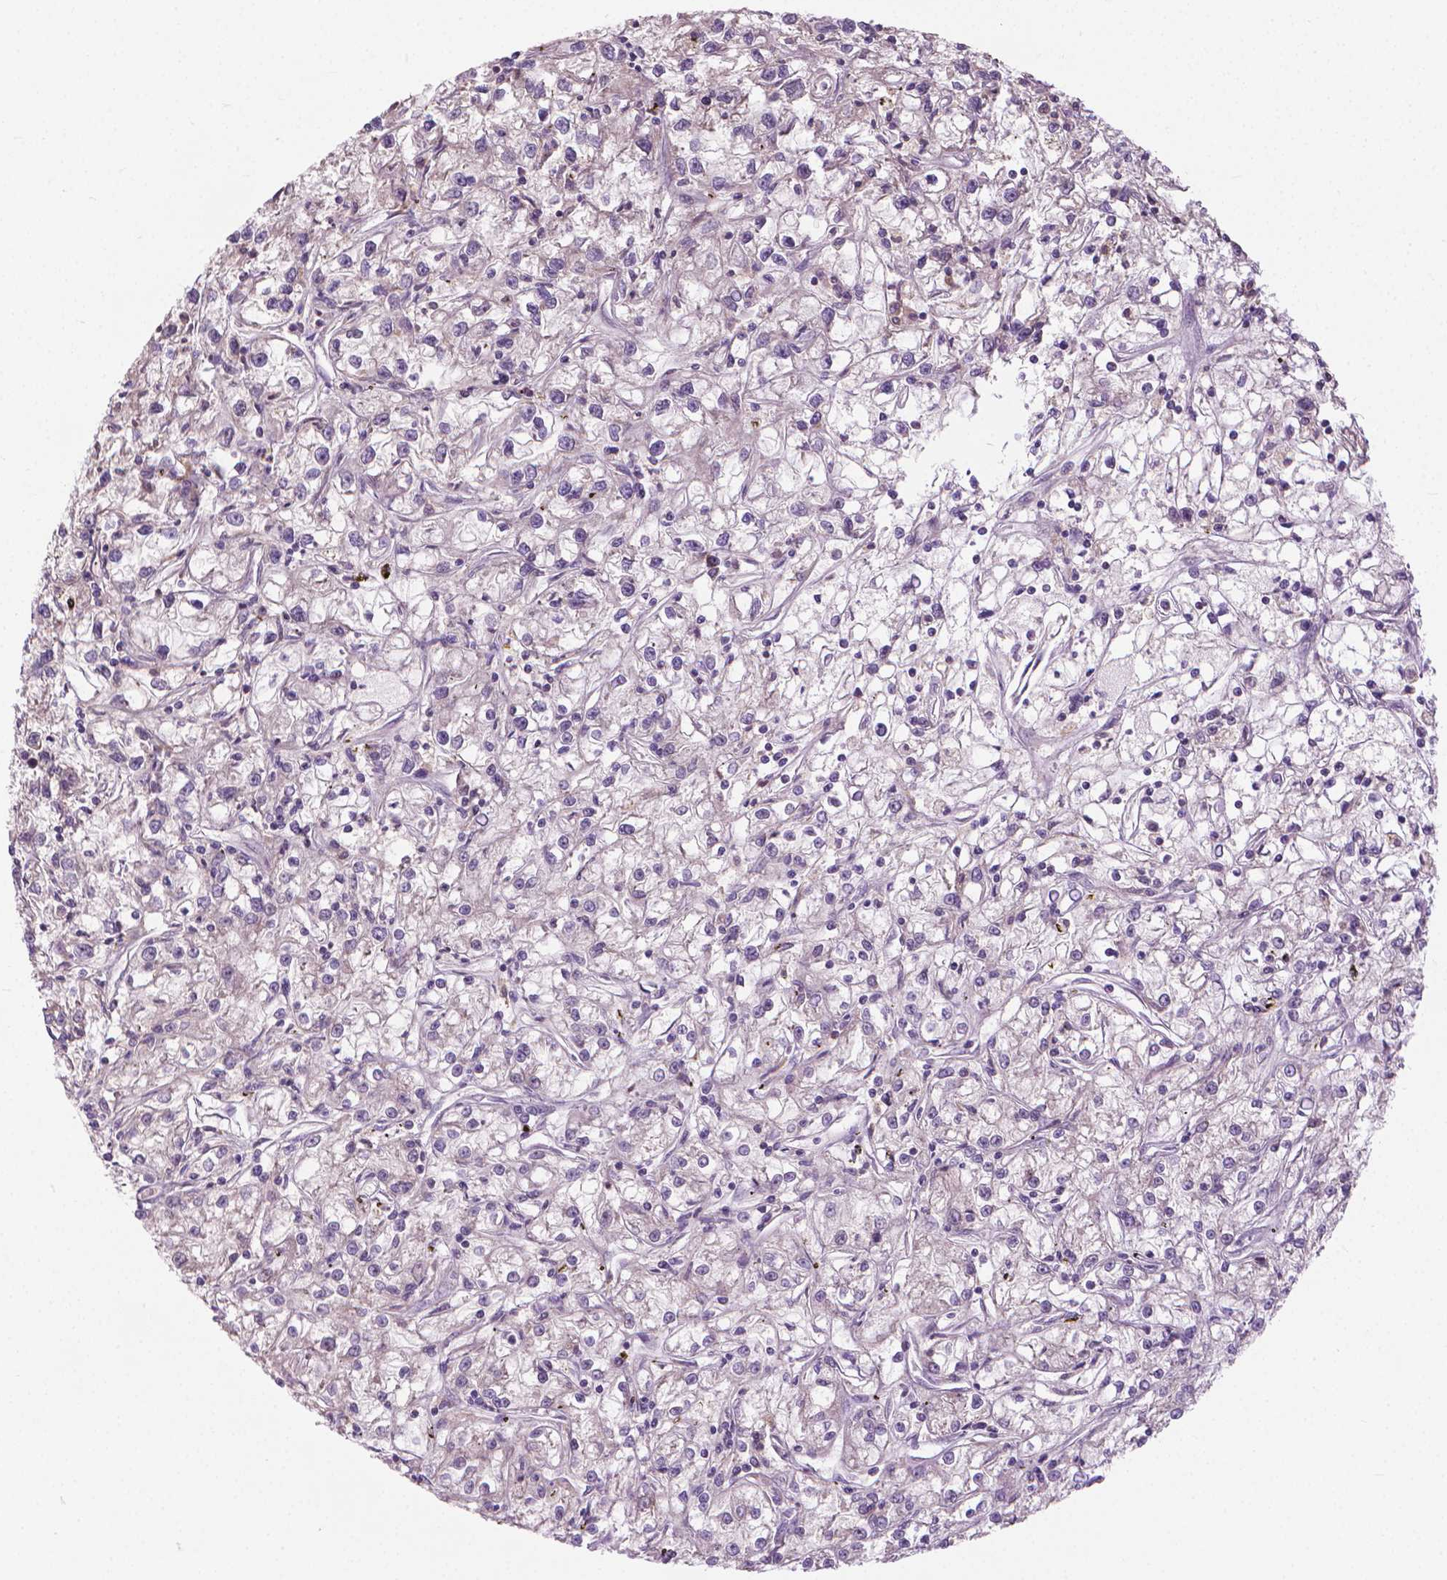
{"staining": {"intensity": "weak", "quantity": "<25%", "location": "cytoplasmic/membranous"}, "tissue": "renal cancer", "cell_type": "Tumor cells", "image_type": "cancer", "snomed": [{"axis": "morphology", "description": "Adenocarcinoma, NOS"}, {"axis": "topography", "description": "Kidney"}], "caption": "DAB (3,3'-diaminobenzidine) immunohistochemical staining of adenocarcinoma (renal) exhibits no significant staining in tumor cells.", "gene": "NUDT1", "patient": {"sex": "female", "age": 59}}